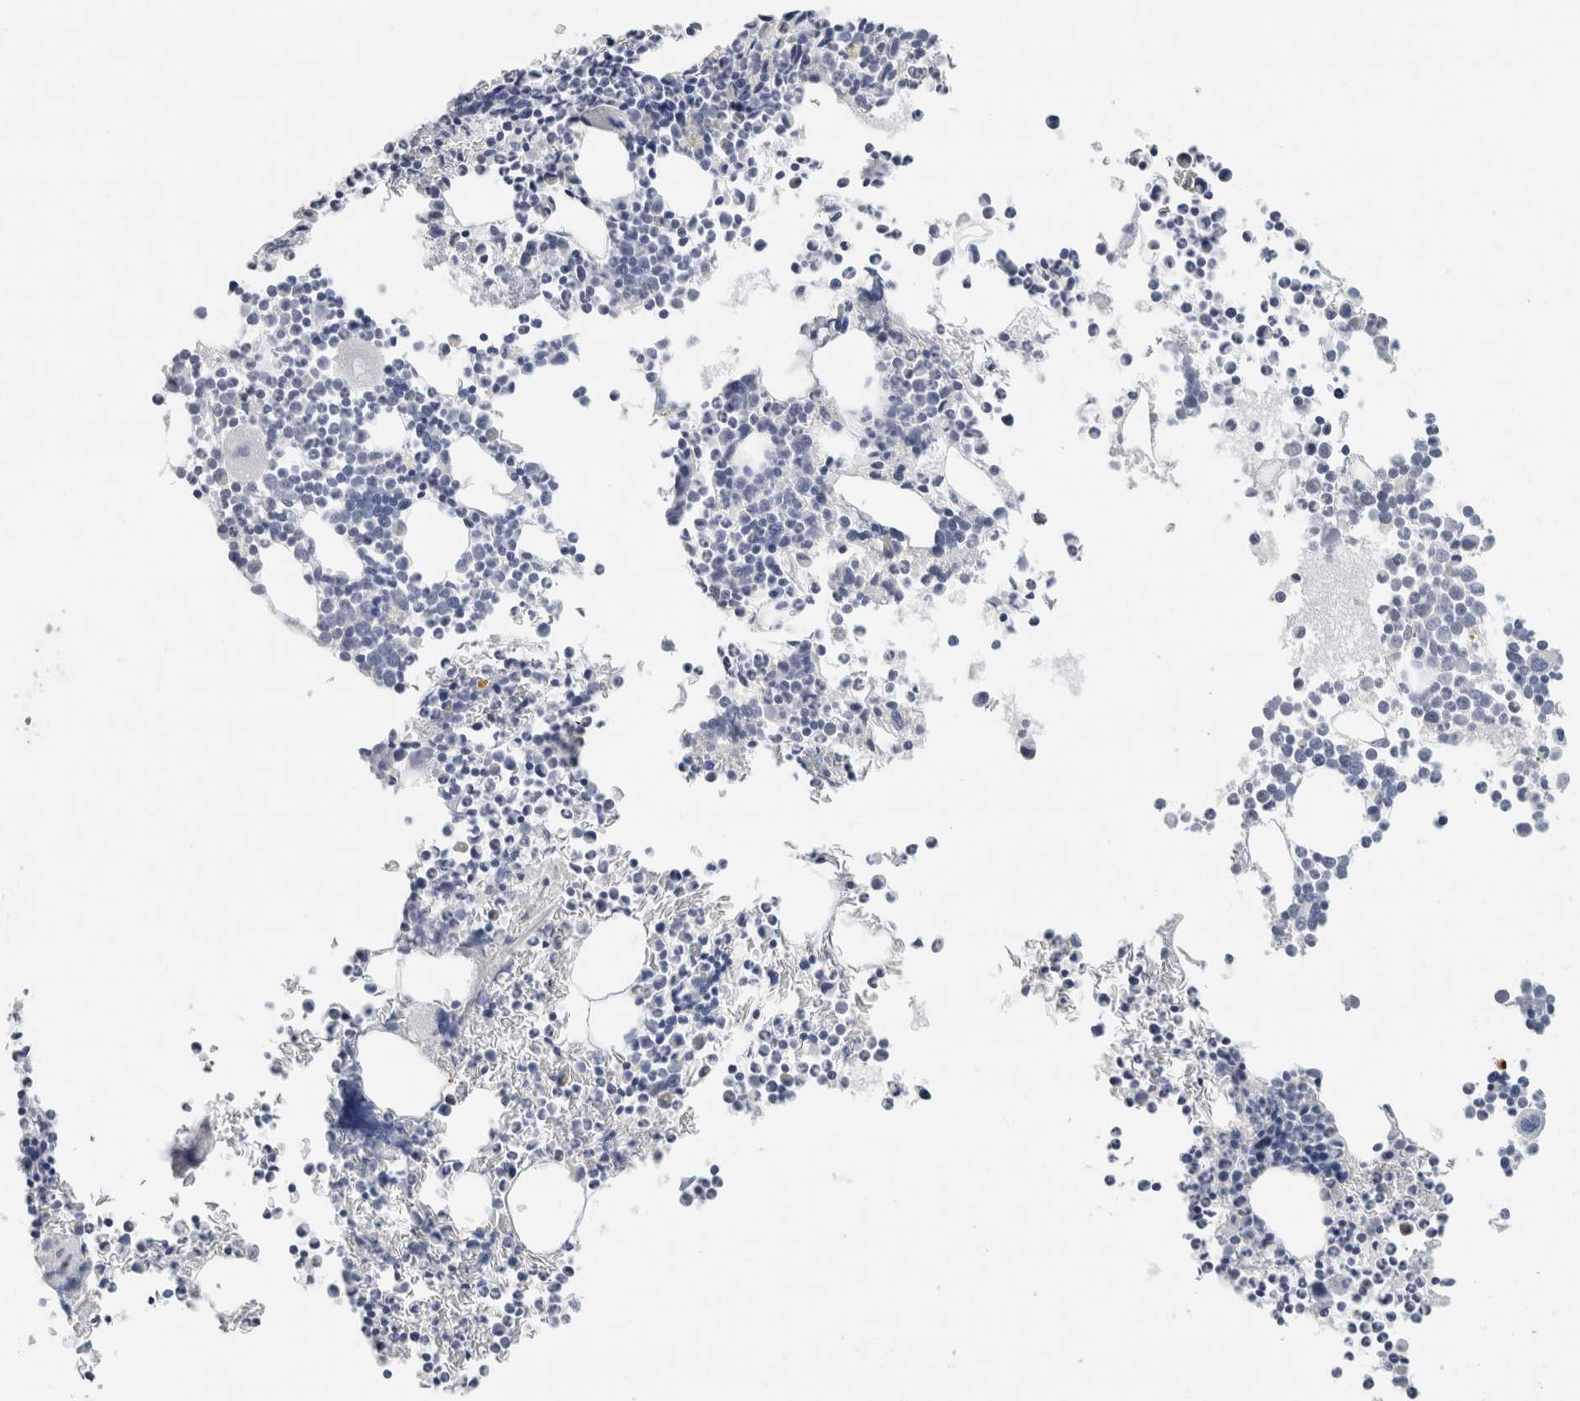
{"staining": {"intensity": "strong", "quantity": "<25%", "location": "cytoplasmic/membranous"}, "tissue": "bone marrow", "cell_type": "Hematopoietic cells", "image_type": "normal", "snomed": [{"axis": "morphology", "description": "Normal tissue, NOS"}, {"axis": "morphology", "description": "Inflammation, NOS"}, {"axis": "topography", "description": "Bone marrow"}], "caption": "Hematopoietic cells demonstrate medium levels of strong cytoplasmic/membranous expression in about <25% of cells in normal human bone marrow.", "gene": "IL6", "patient": {"sex": "male", "age": 46}}